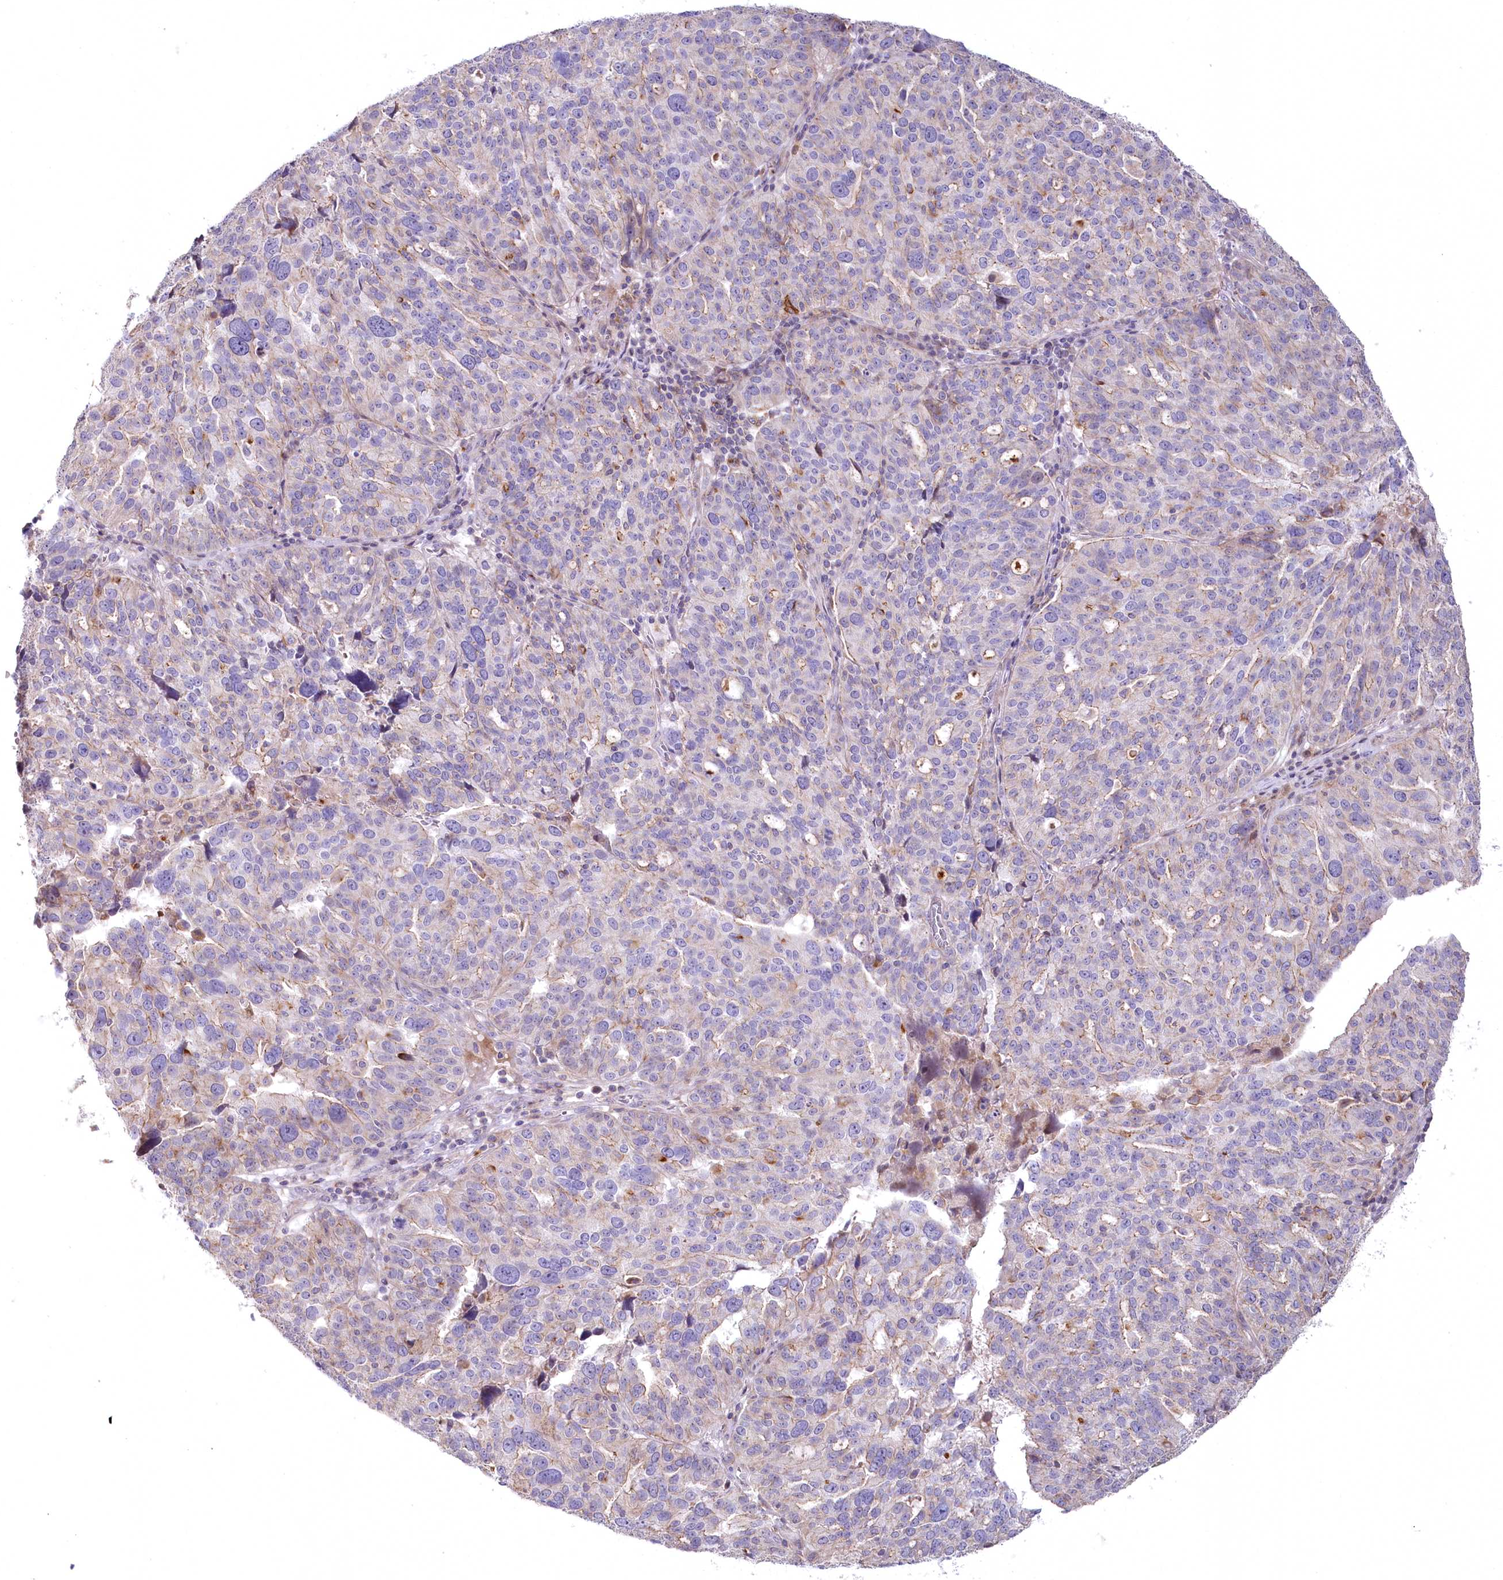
{"staining": {"intensity": "negative", "quantity": "none", "location": "none"}, "tissue": "ovarian cancer", "cell_type": "Tumor cells", "image_type": "cancer", "snomed": [{"axis": "morphology", "description": "Cystadenocarcinoma, serous, NOS"}, {"axis": "topography", "description": "Ovary"}], "caption": "A micrograph of ovarian cancer stained for a protein demonstrates no brown staining in tumor cells.", "gene": "SLC6A11", "patient": {"sex": "female", "age": 59}}